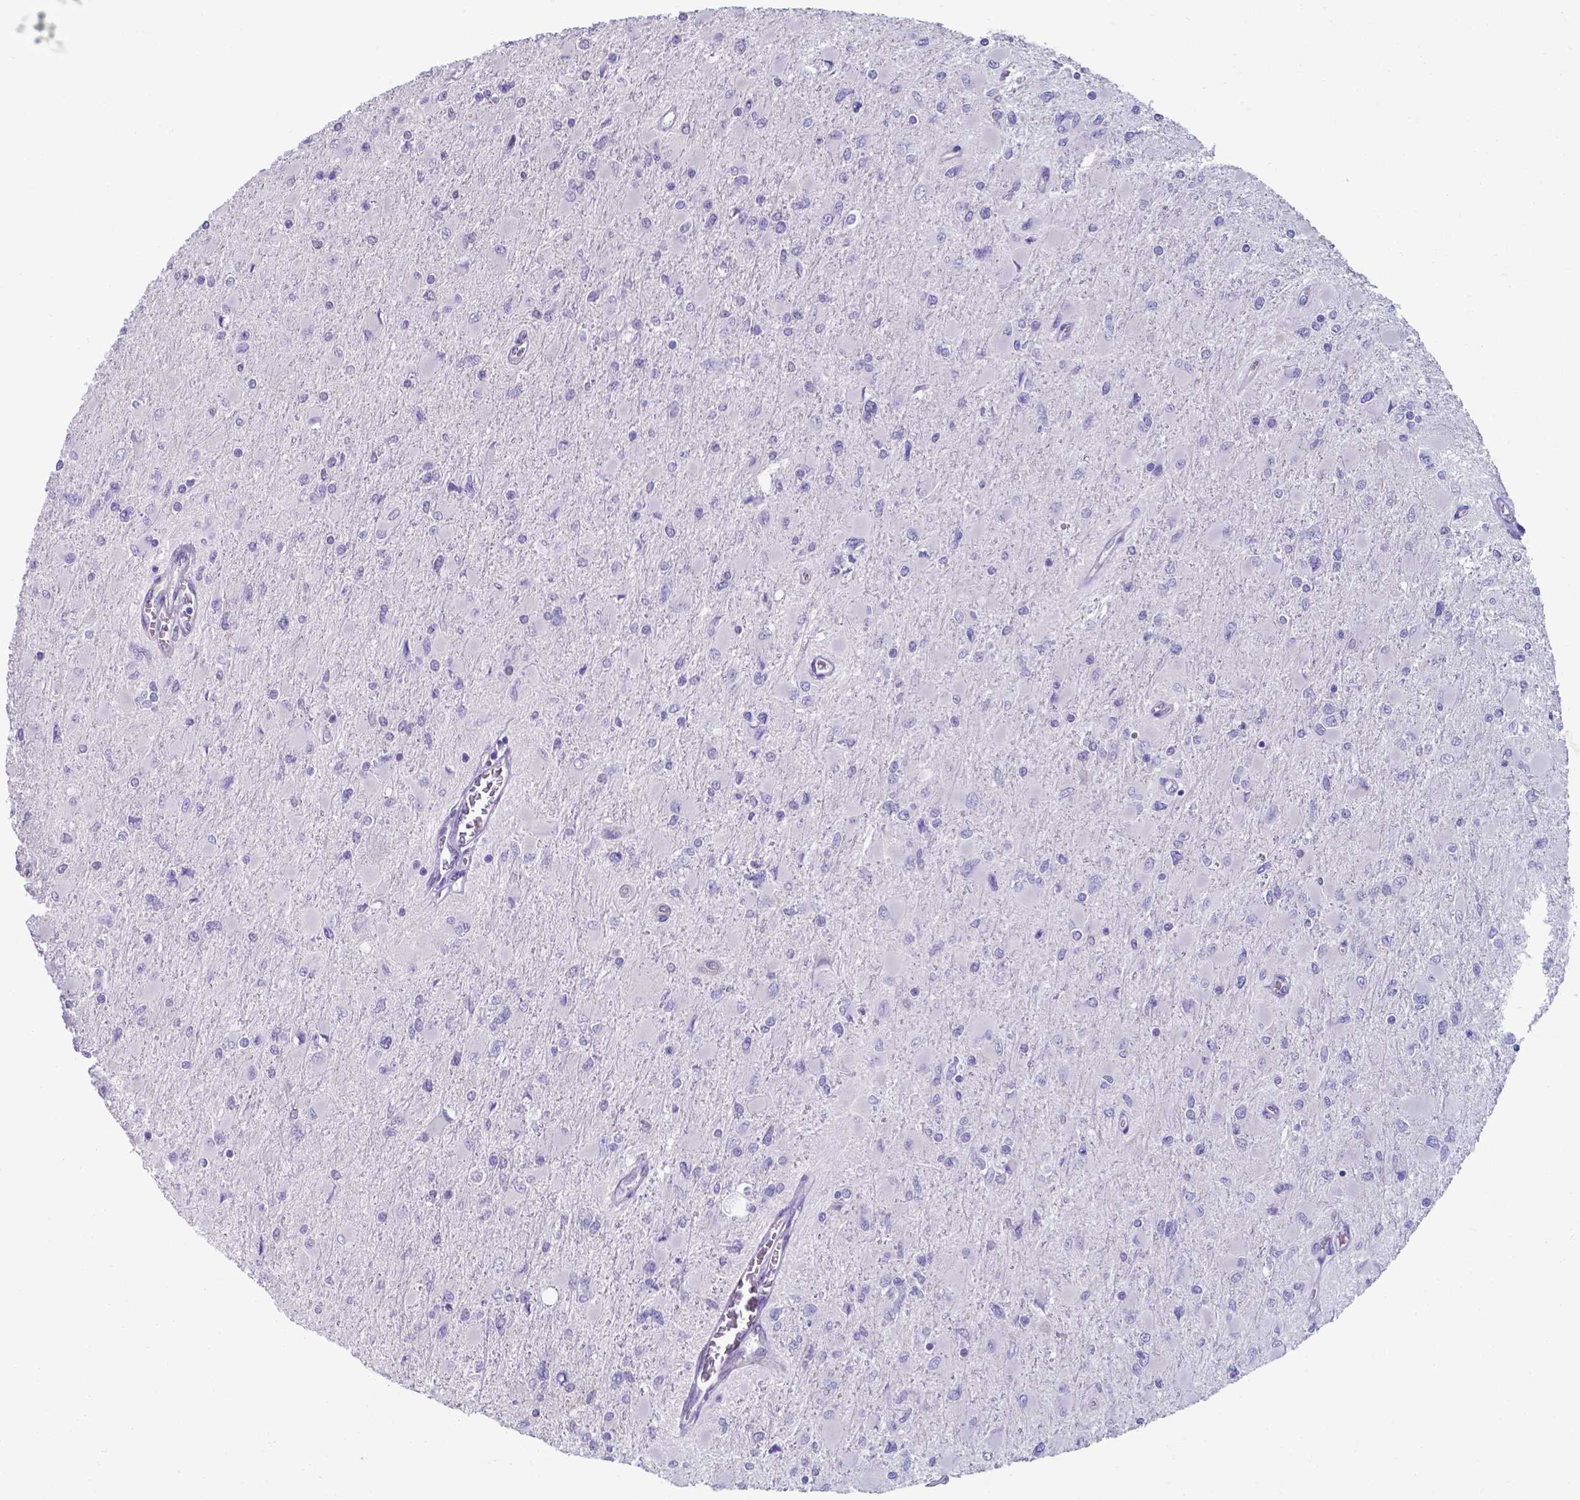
{"staining": {"intensity": "negative", "quantity": "none", "location": "none"}, "tissue": "glioma", "cell_type": "Tumor cells", "image_type": "cancer", "snomed": [{"axis": "morphology", "description": "Glioma, malignant, High grade"}, {"axis": "topography", "description": "Cerebral cortex"}], "caption": "This is an IHC histopathology image of high-grade glioma (malignant). There is no staining in tumor cells.", "gene": "UBE2J1", "patient": {"sex": "female", "age": 36}}